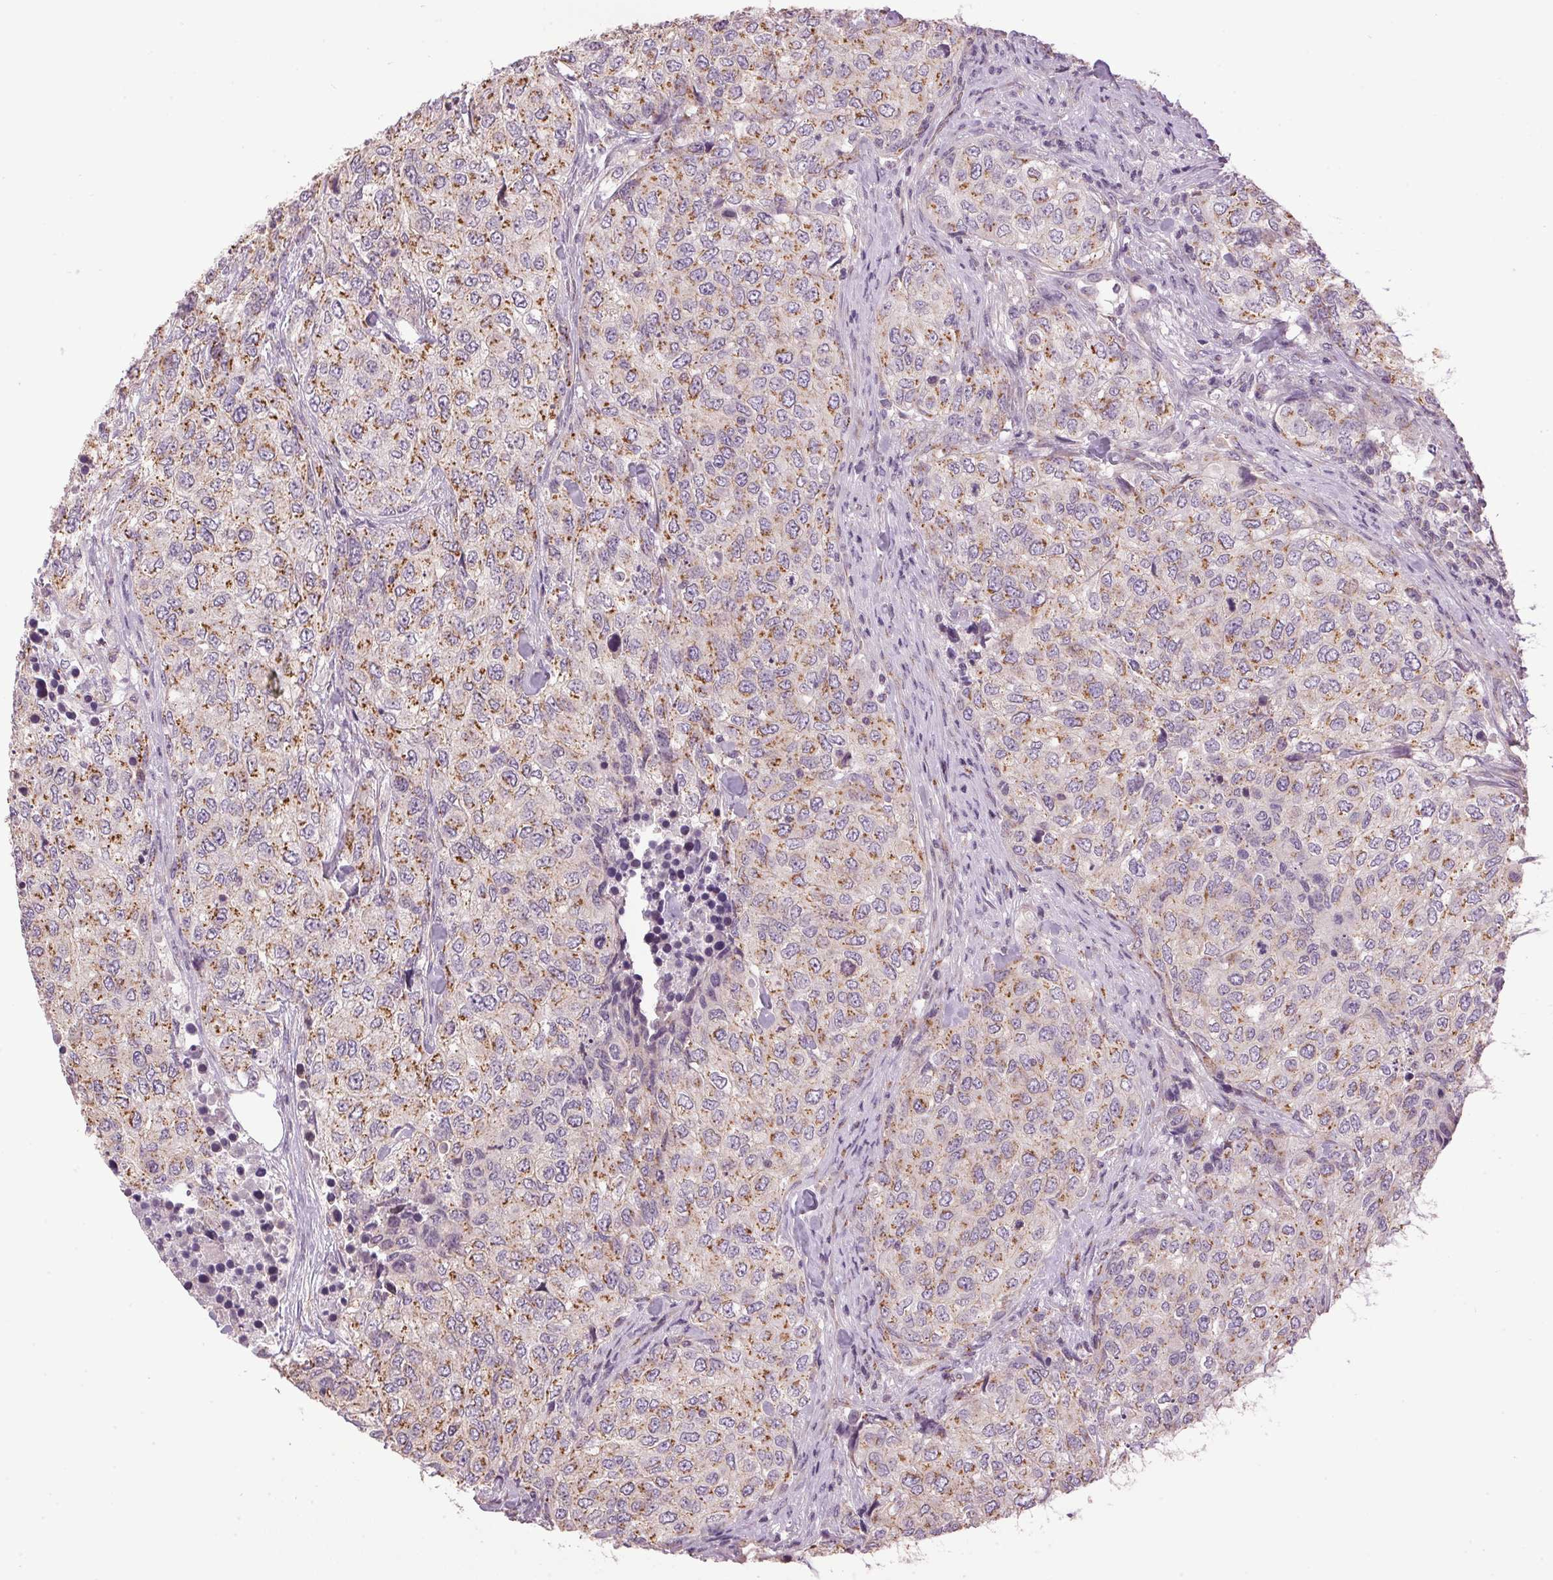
{"staining": {"intensity": "moderate", "quantity": "25%-75%", "location": "cytoplasmic/membranous"}, "tissue": "urothelial cancer", "cell_type": "Tumor cells", "image_type": "cancer", "snomed": [{"axis": "morphology", "description": "Urothelial carcinoma, High grade"}, {"axis": "topography", "description": "Urinary bladder"}], "caption": "Protein expression analysis of human high-grade urothelial carcinoma reveals moderate cytoplasmic/membranous staining in about 25%-75% of tumor cells.", "gene": "GOLPH3", "patient": {"sex": "female", "age": 78}}